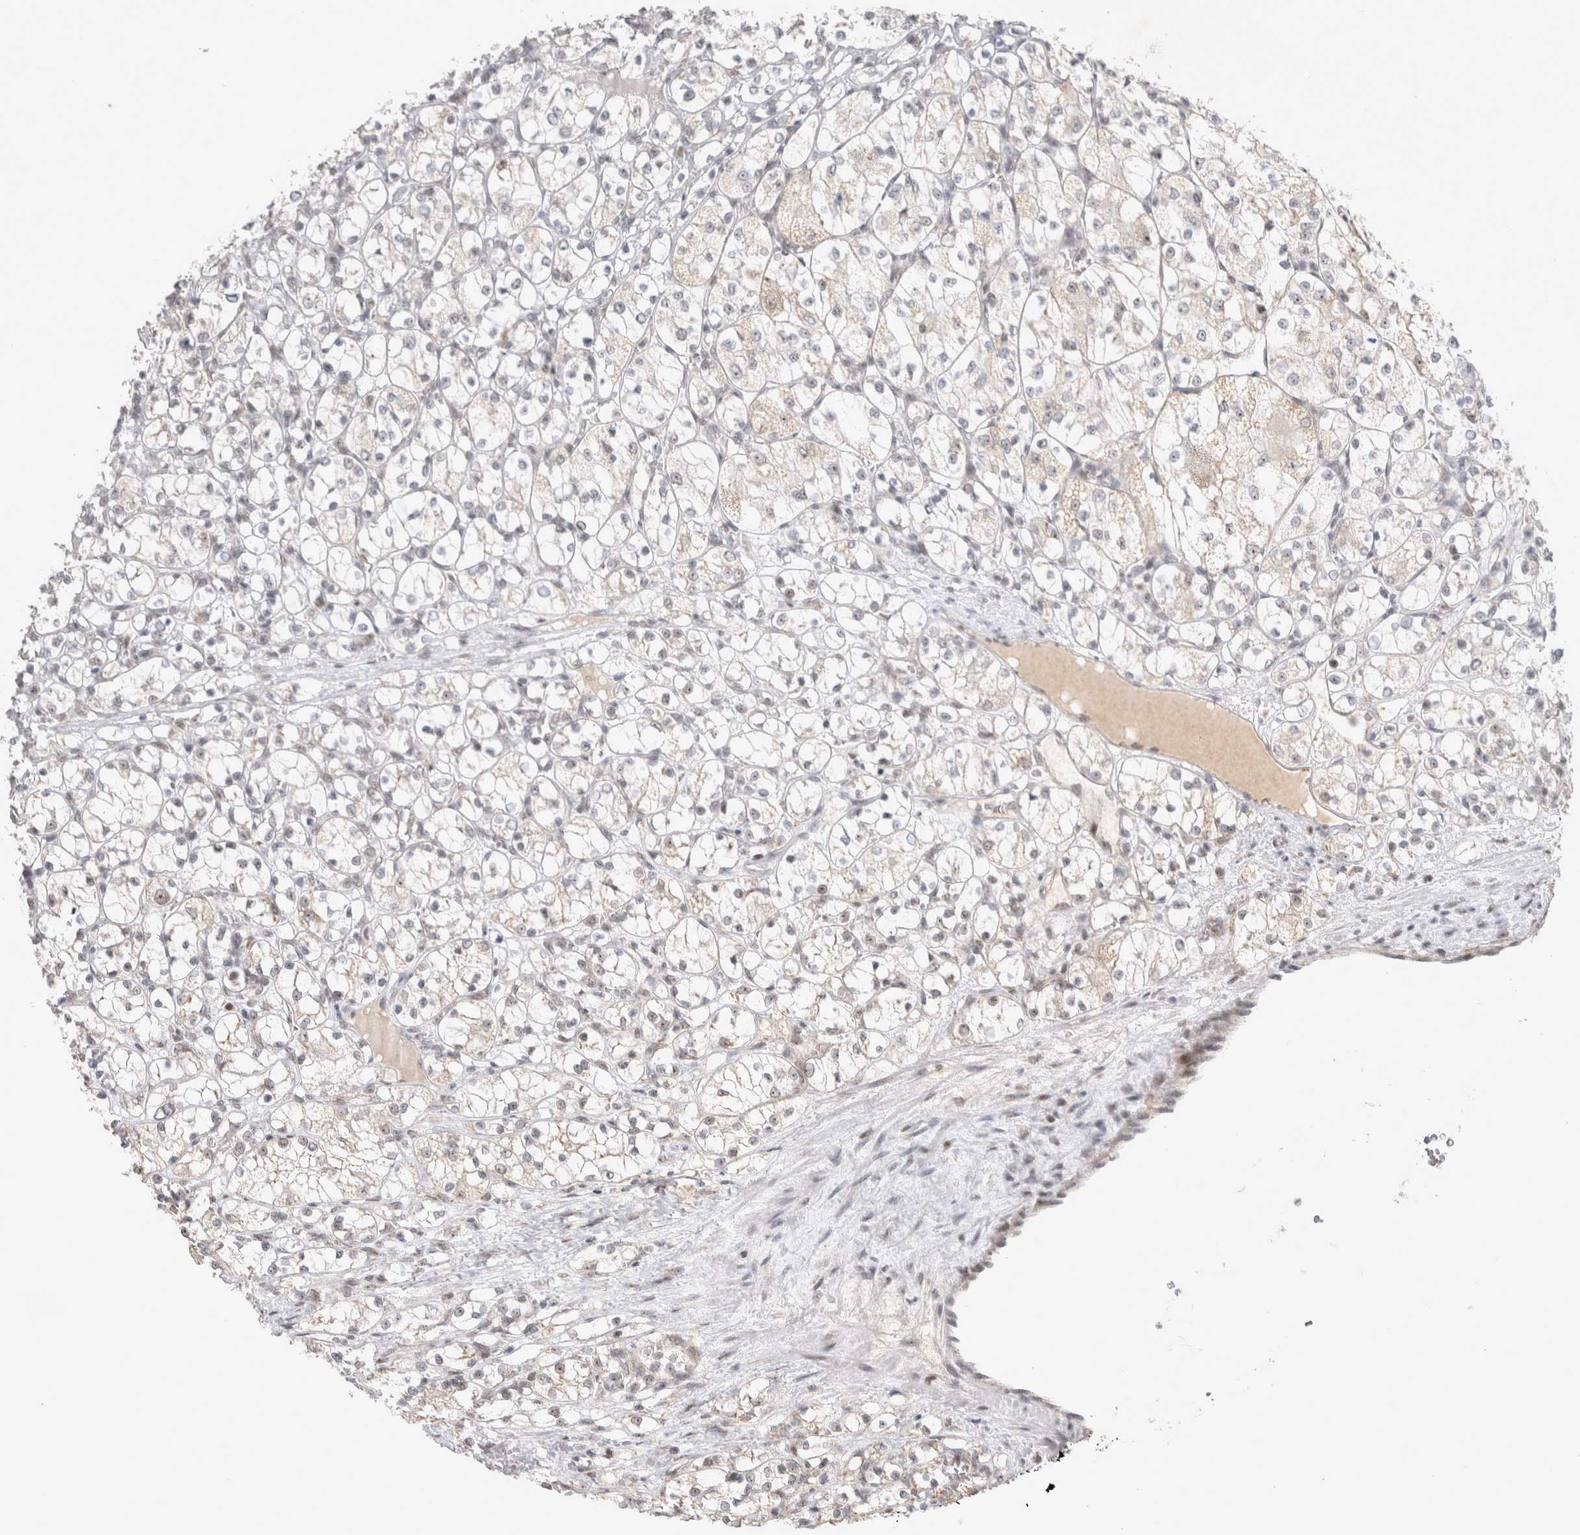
{"staining": {"intensity": "weak", "quantity": "<25%", "location": "nuclear"}, "tissue": "renal cancer", "cell_type": "Tumor cells", "image_type": "cancer", "snomed": [{"axis": "morphology", "description": "Adenocarcinoma, NOS"}, {"axis": "topography", "description": "Kidney"}], "caption": "Immunohistochemistry (IHC) of human renal adenocarcinoma reveals no positivity in tumor cells.", "gene": "MRPL37", "patient": {"sex": "female", "age": 69}}